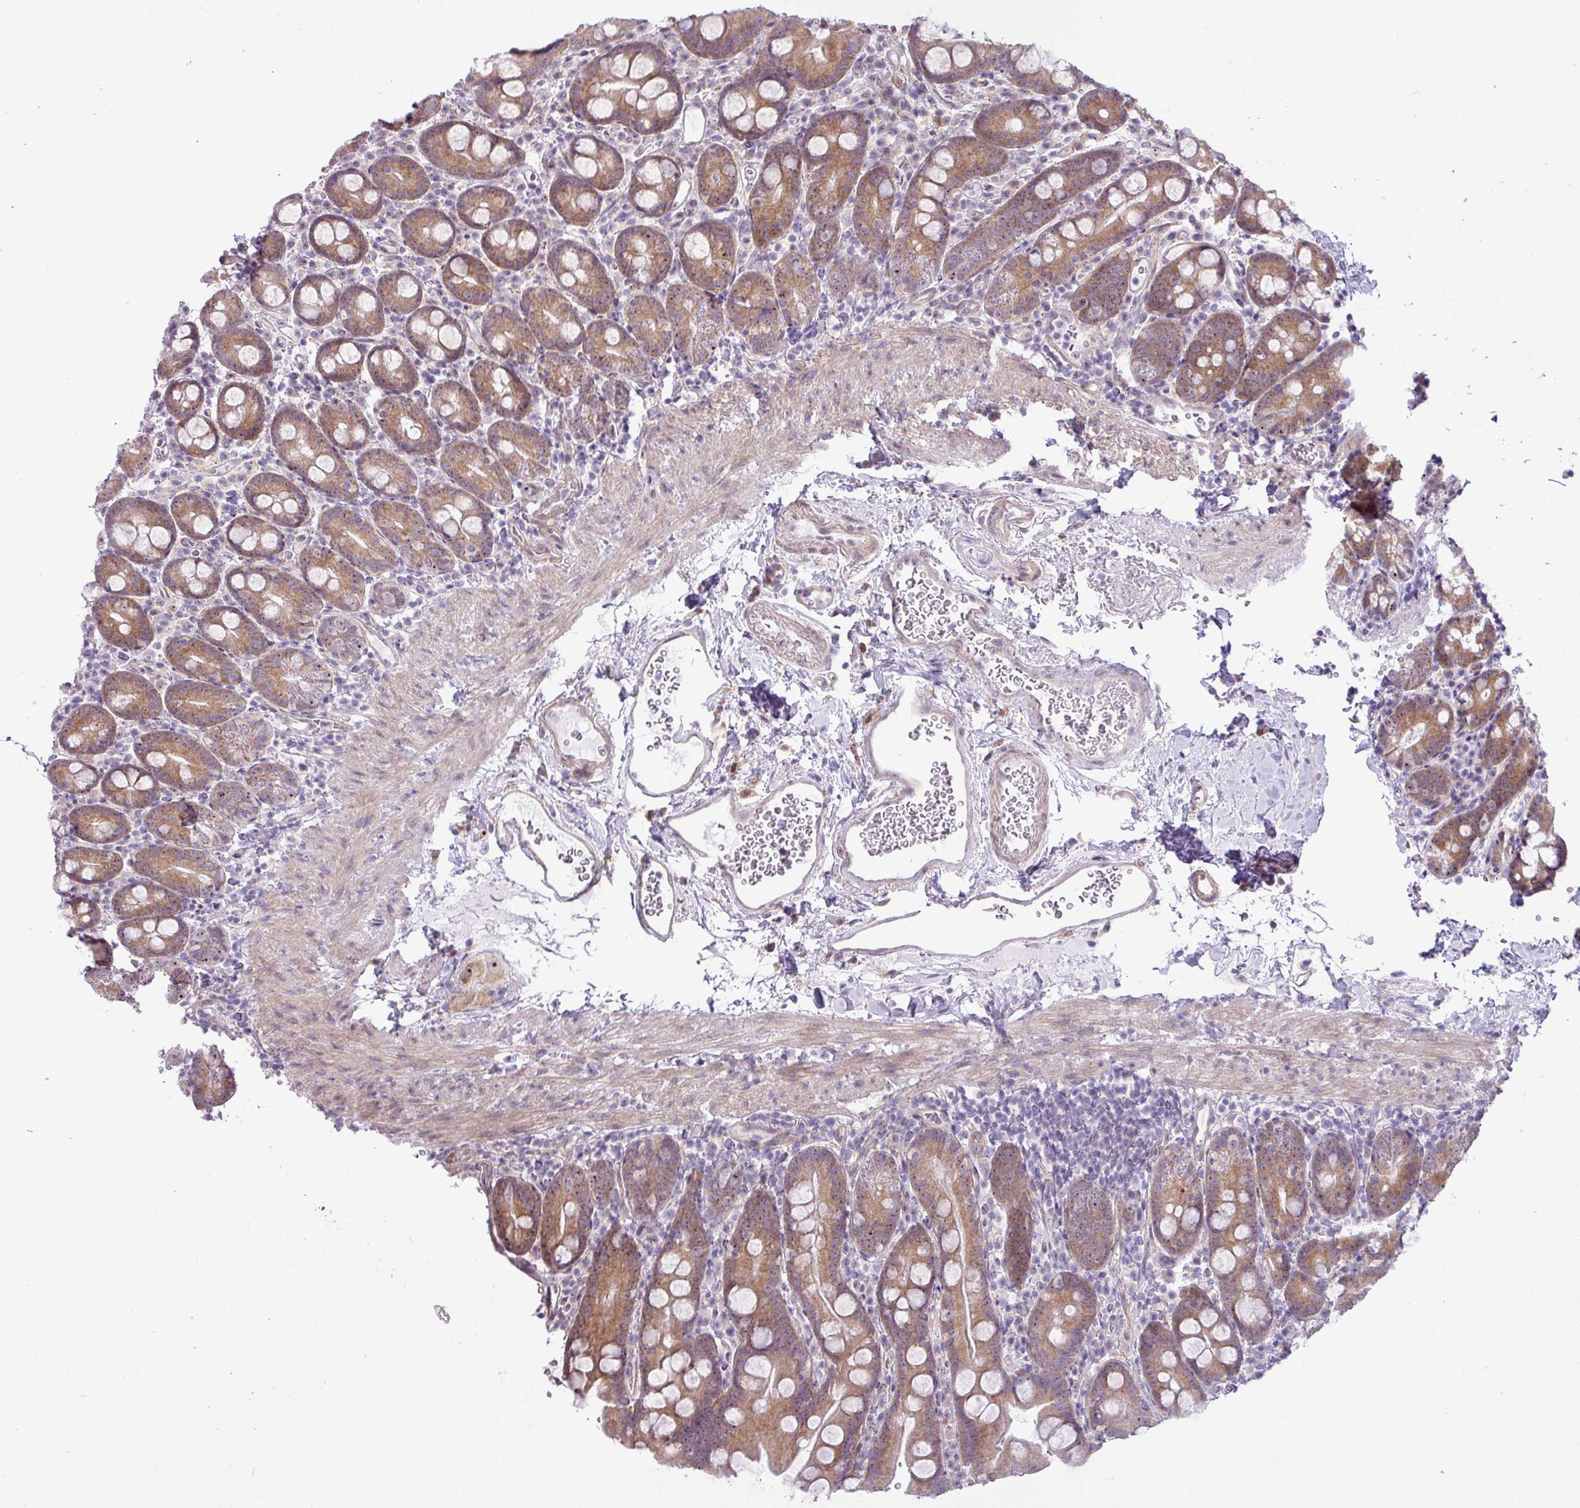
{"staining": {"intensity": "moderate", "quantity": ">75%", "location": "cytoplasmic/membranous"}, "tissue": "small intestine", "cell_type": "Glandular cells", "image_type": "normal", "snomed": [{"axis": "morphology", "description": "Normal tissue, NOS"}, {"axis": "topography", "description": "Small intestine"}], "caption": "IHC (DAB) staining of benign human small intestine shows moderate cytoplasmic/membranous protein staining in approximately >75% of glandular cells.", "gene": "MAK16", "patient": {"sex": "female", "age": 68}}